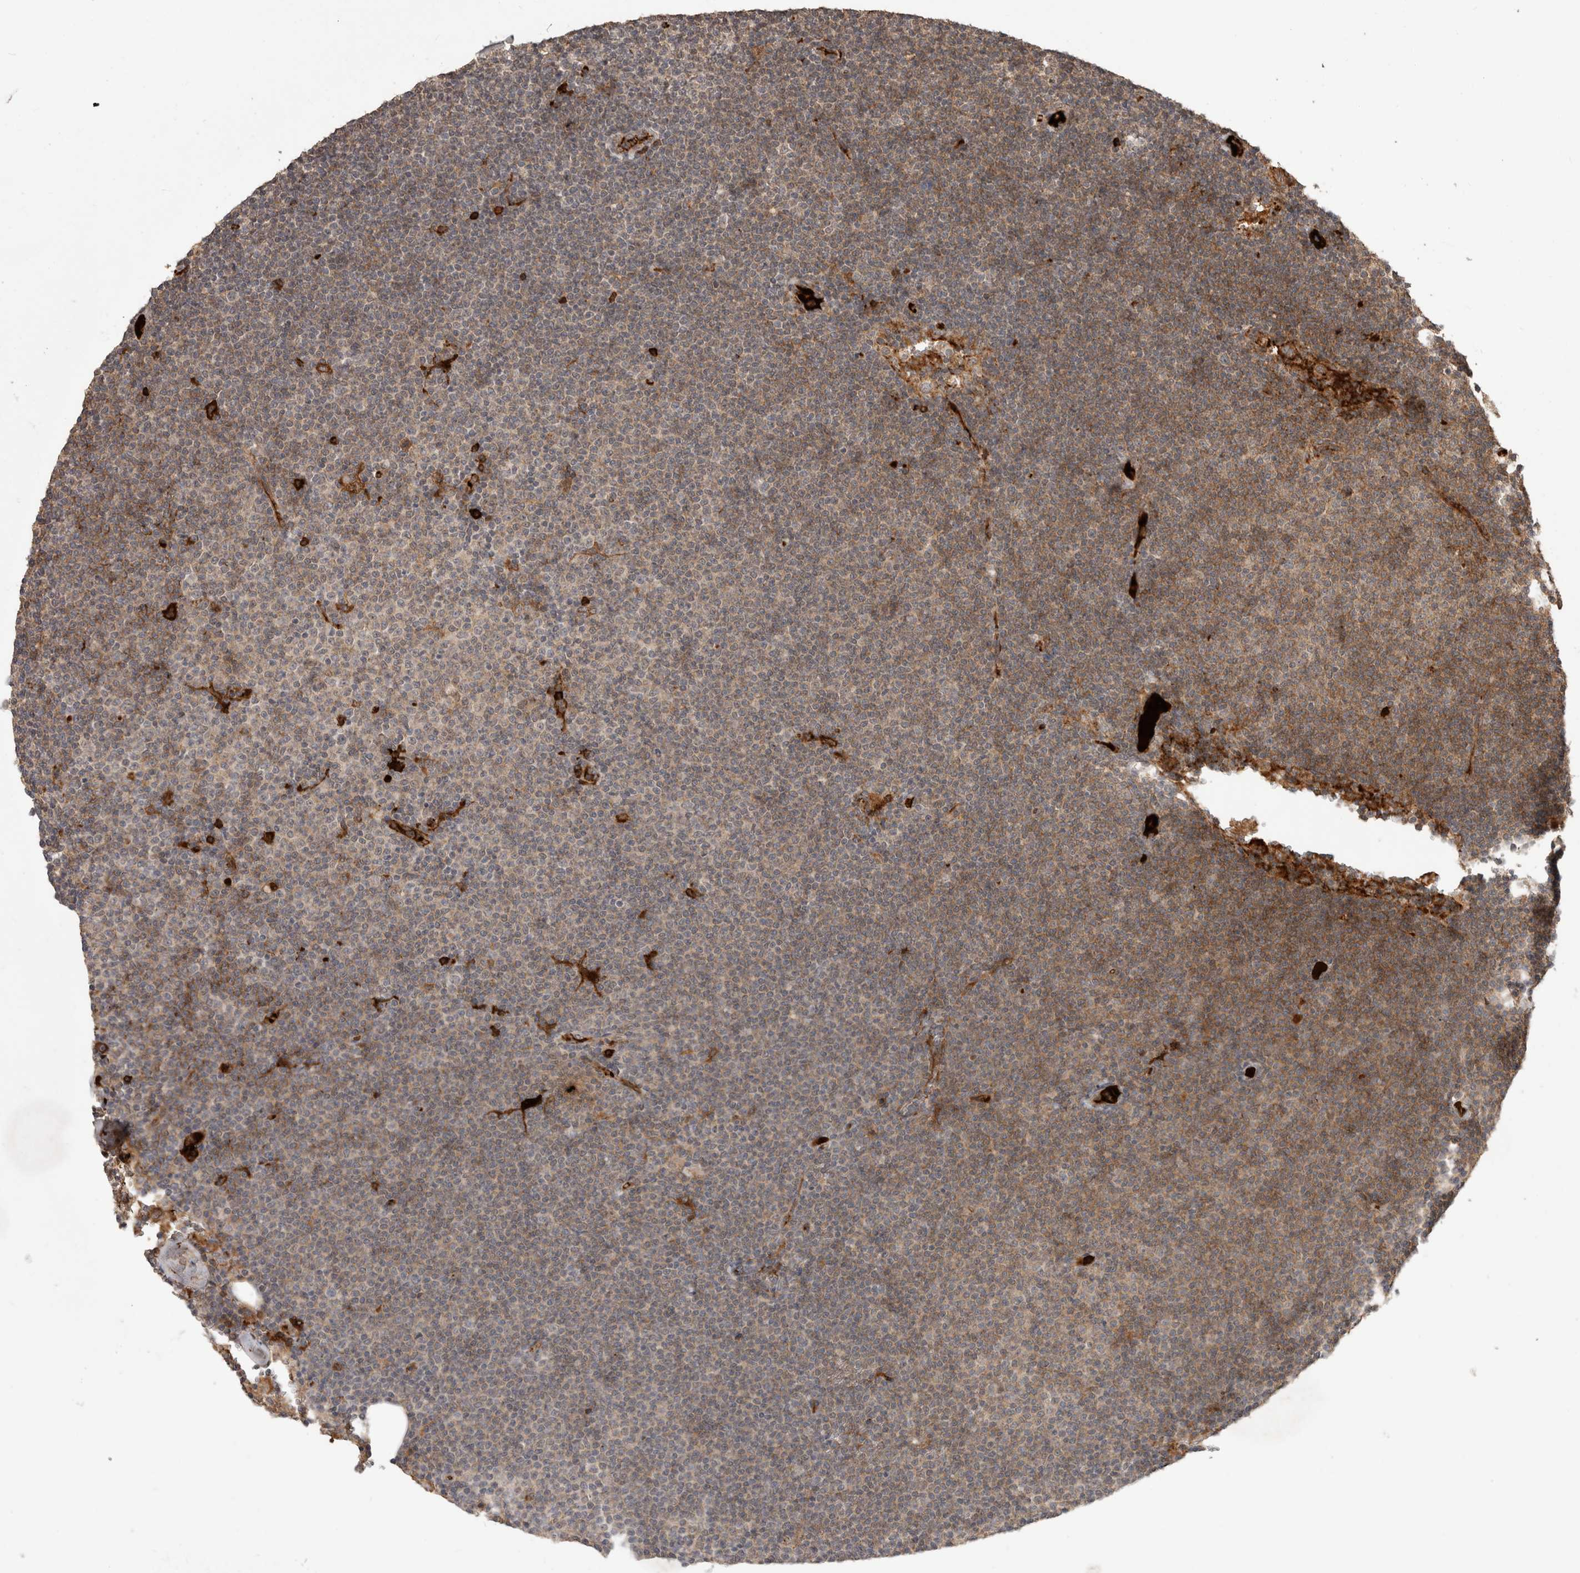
{"staining": {"intensity": "moderate", "quantity": ">75%", "location": "cytoplasmic/membranous"}, "tissue": "lymphoma", "cell_type": "Tumor cells", "image_type": "cancer", "snomed": [{"axis": "morphology", "description": "Malignant lymphoma, non-Hodgkin's type, Low grade"}, {"axis": "topography", "description": "Lymph node"}], "caption": "Tumor cells demonstrate moderate cytoplasmic/membranous positivity in approximately >75% of cells in lymphoma.", "gene": "FAM3A", "patient": {"sex": "female", "age": 53}}